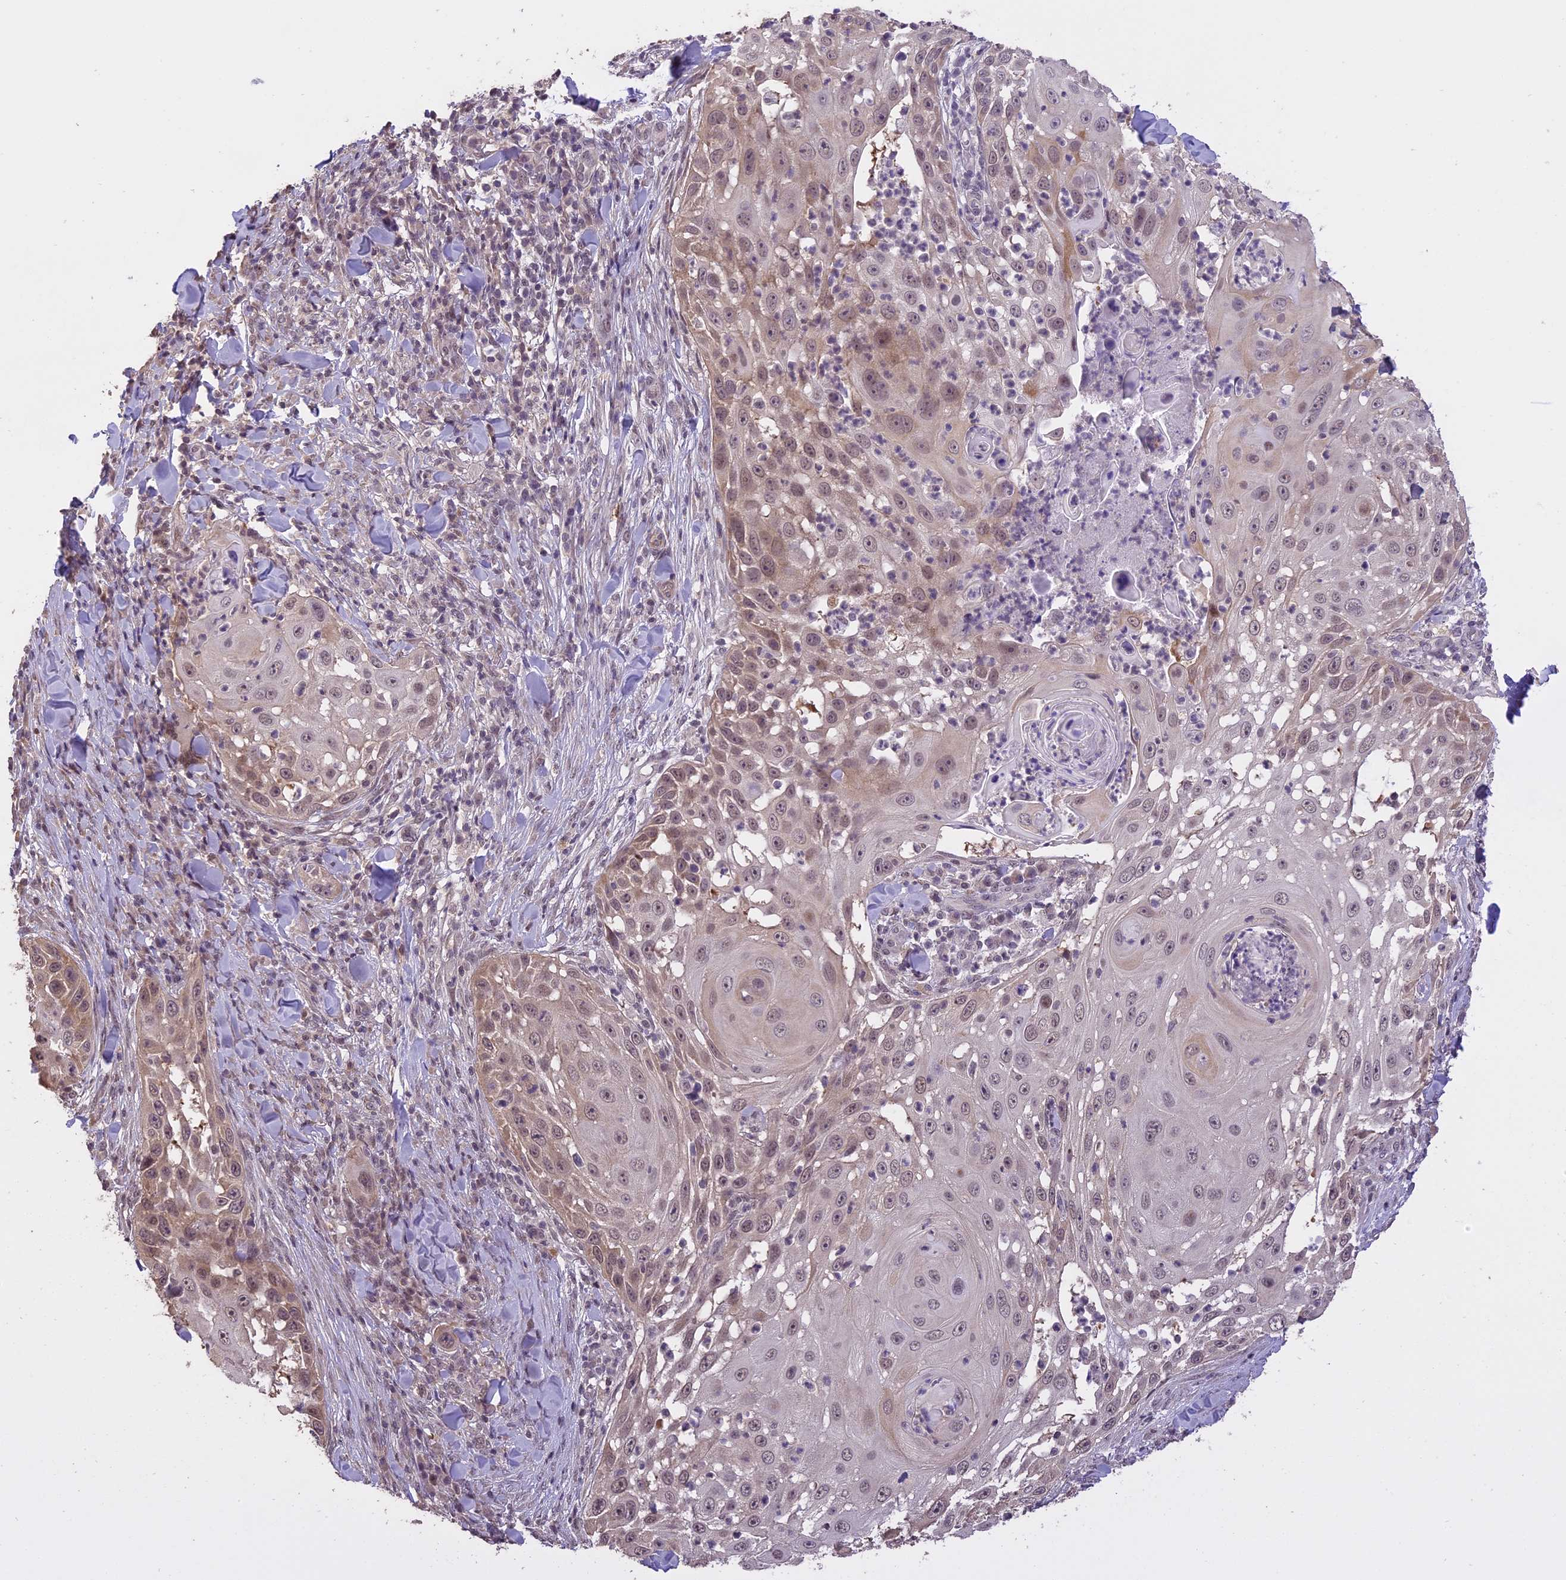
{"staining": {"intensity": "weak", "quantity": ">75%", "location": "cytoplasmic/membranous,nuclear"}, "tissue": "skin cancer", "cell_type": "Tumor cells", "image_type": "cancer", "snomed": [{"axis": "morphology", "description": "Squamous cell carcinoma, NOS"}, {"axis": "topography", "description": "Skin"}], "caption": "Weak cytoplasmic/membranous and nuclear expression for a protein is present in about >75% of tumor cells of skin cancer using immunohistochemistry (IHC).", "gene": "TIGD7", "patient": {"sex": "female", "age": 44}}